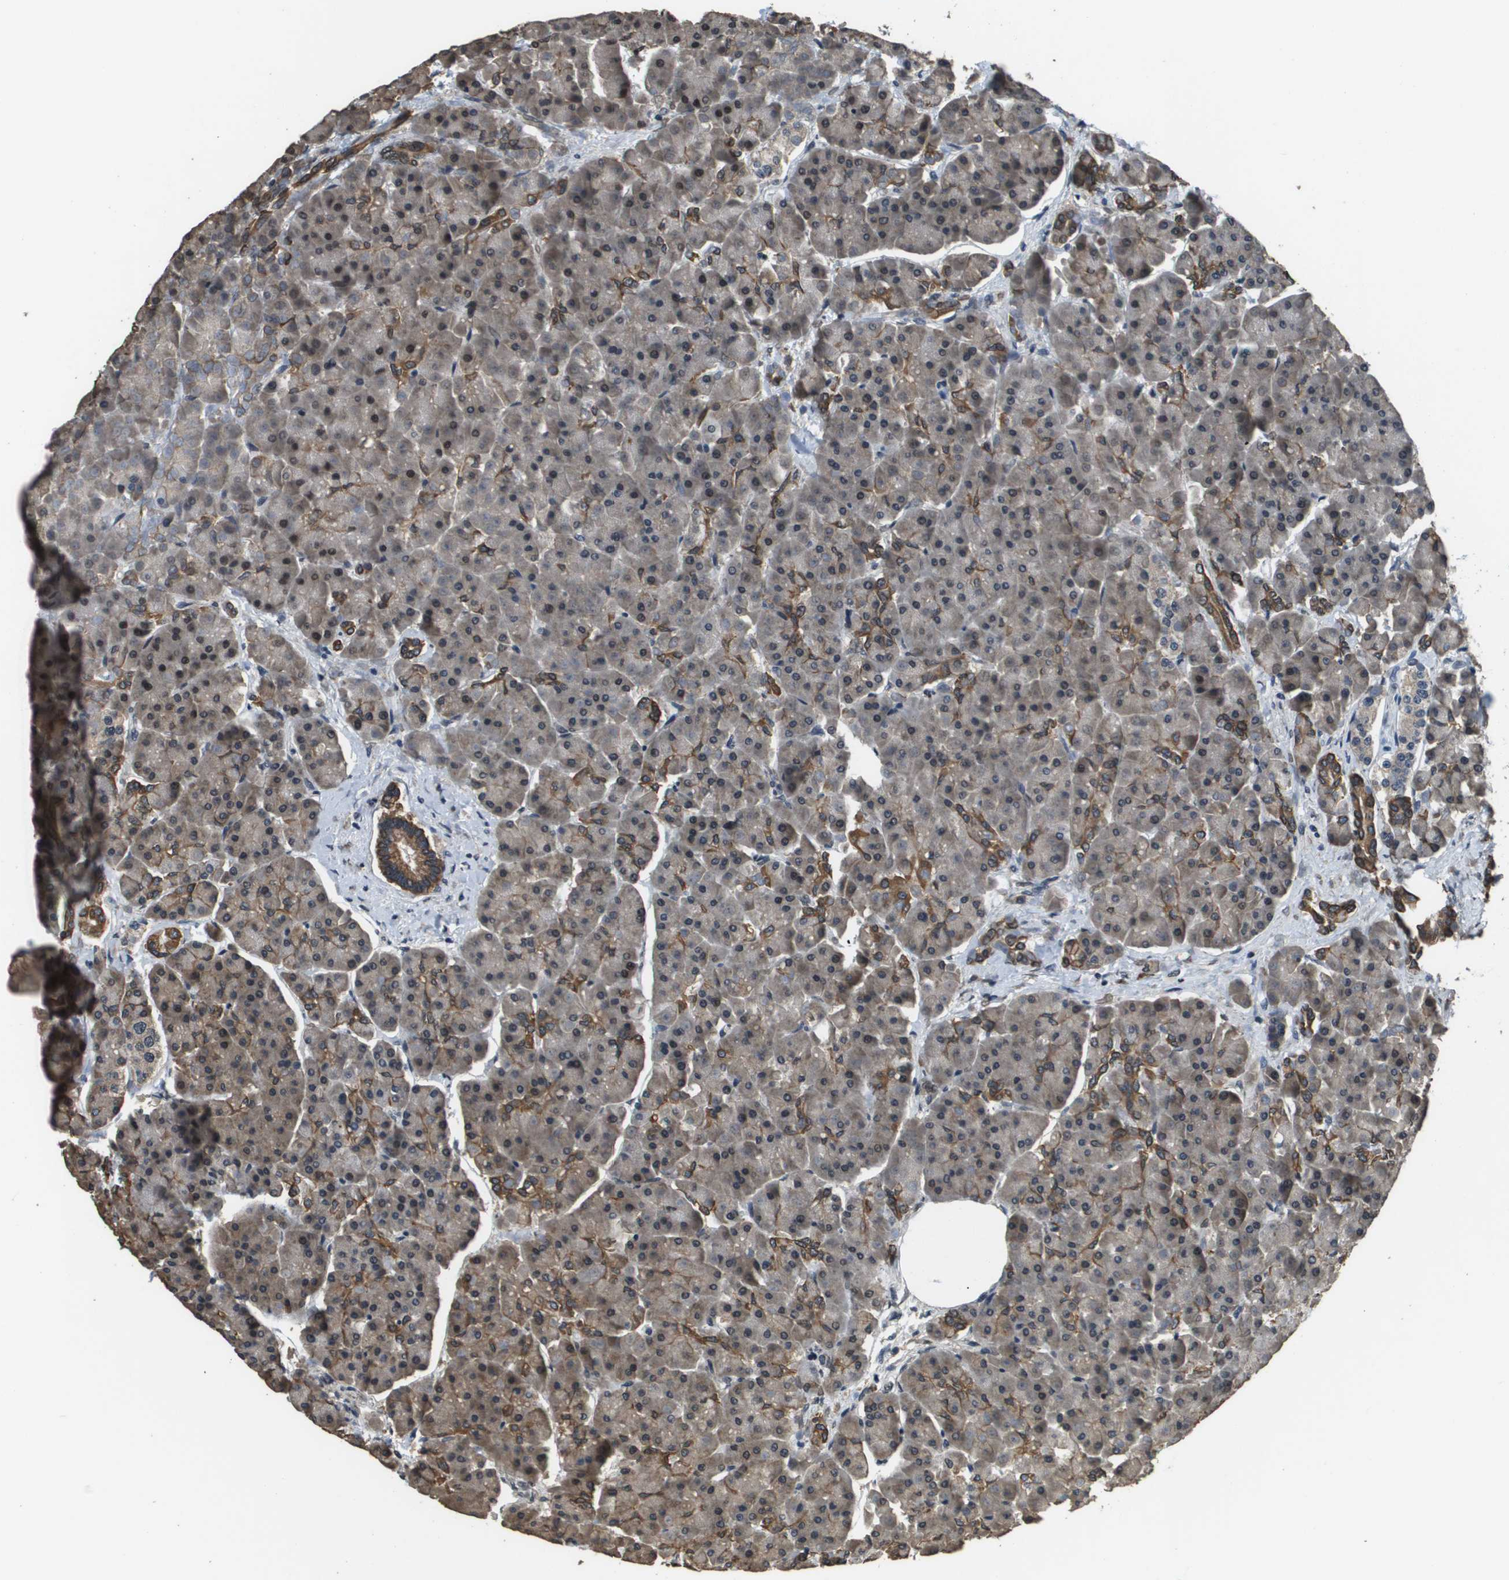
{"staining": {"intensity": "moderate", "quantity": ">75%", "location": "cytoplasmic/membranous,nuclear"}, "tissue": "pancreas", "cell_type": "Exocrine glandular cells", "image_type": "normal", "snomed": [{"axis": "morphology", "description": "Normal tissue, NOS"}, {"axis": "topography", "description": "Pancreas"}], "caption": "Exocrine glandular cells display medium levels of moderate cytoplasmic/membranous,nuclear expression in approximately >75% of cells in benign pancreas.", "gene": "FANCC", "patient": {"sex": "female", "age": 70}}